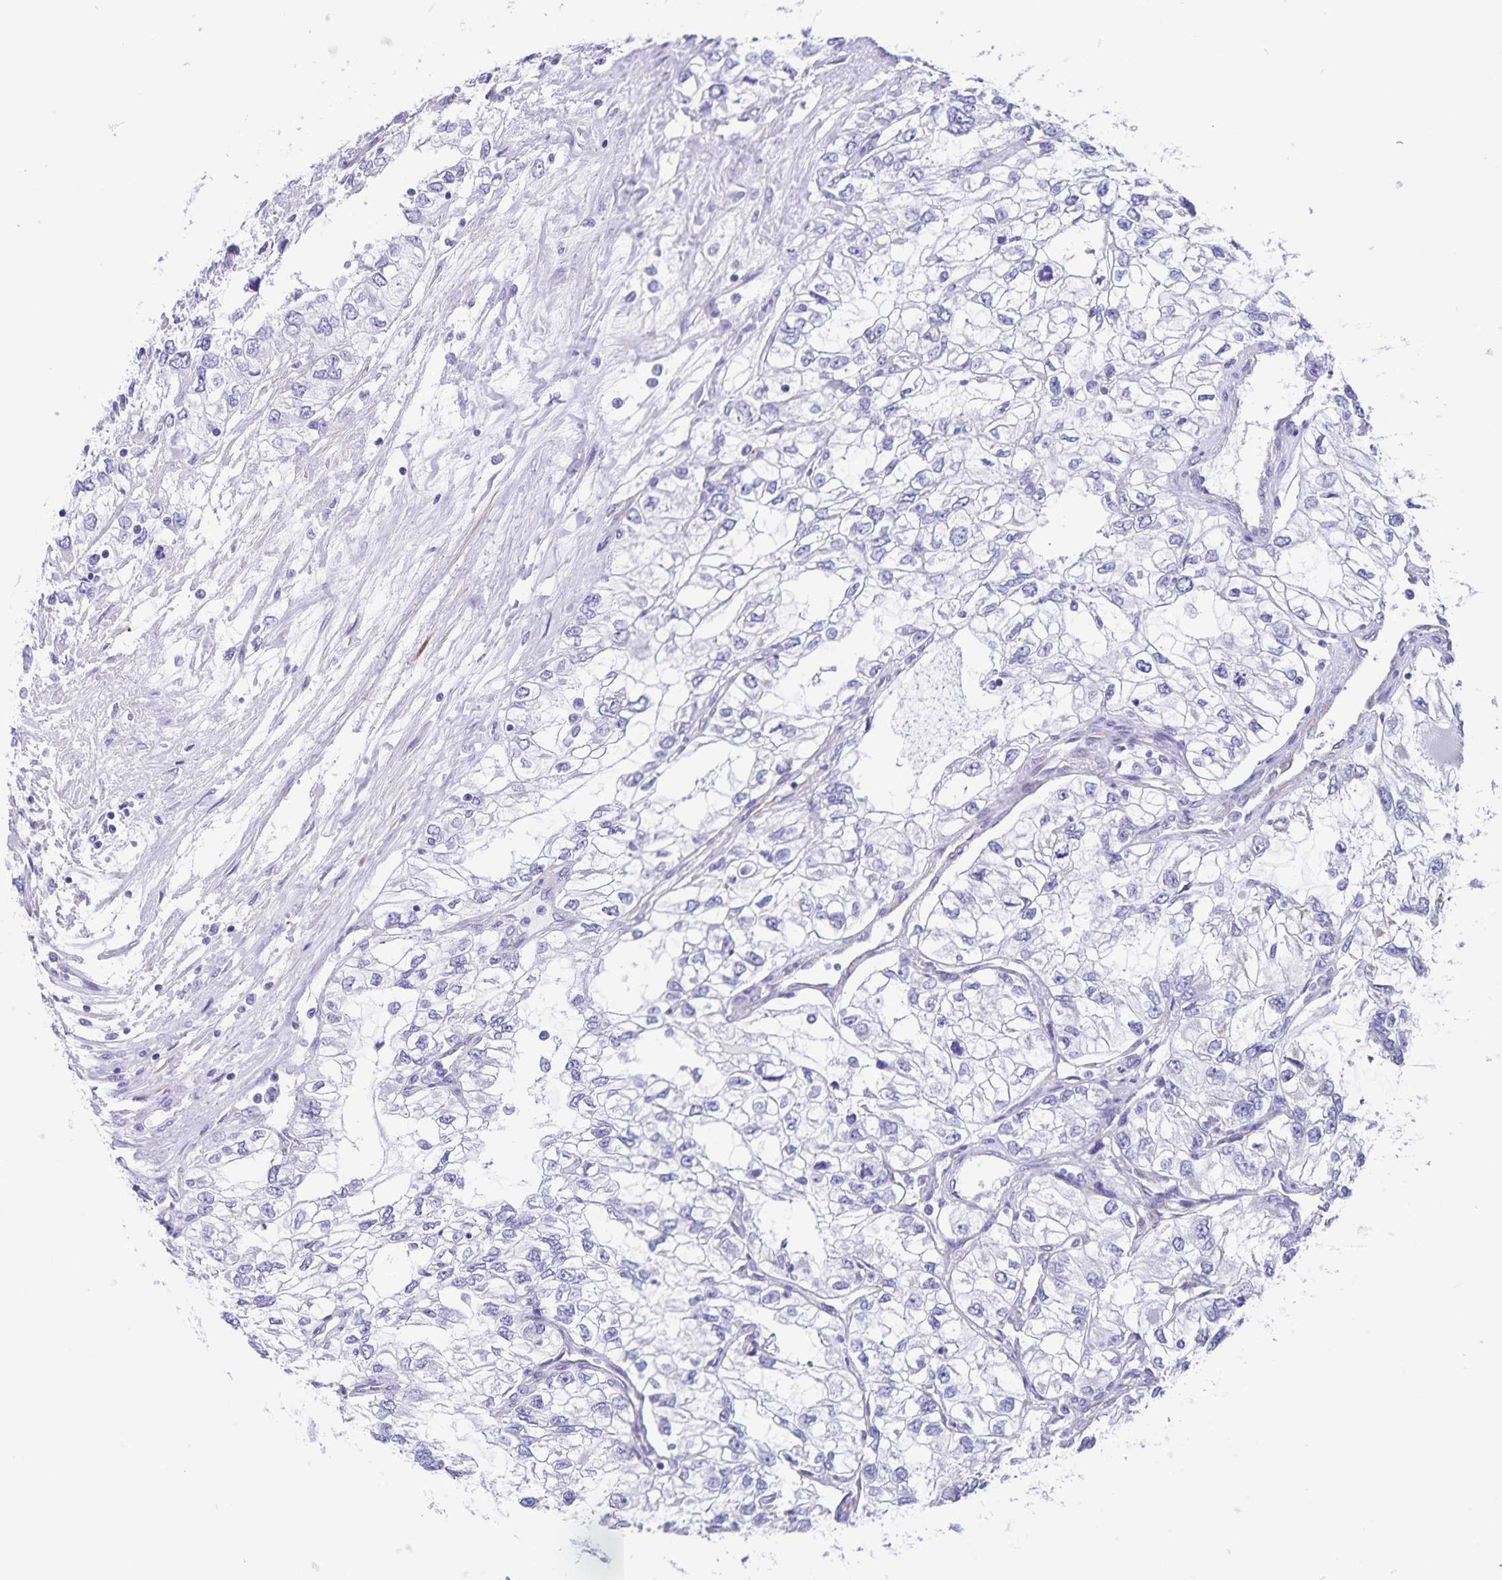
{"staining": {"intensity": "negative", "quantity": "none", "location": "none"}, "tissue": "renal cancer", "cell_type": "Tumor cells", "image_type": "cancer", "snomed": [{"axis": "morphology", "description": "Adenocarcinoma, NOS"}, {"axis": "topography", "description": "Kidney"}], "caption": "Tumor cells are negative for brown protein staining in renal adenocarcinoma.", "gene": "SYNM", "patient": {"sex": "female", "age": 59}}